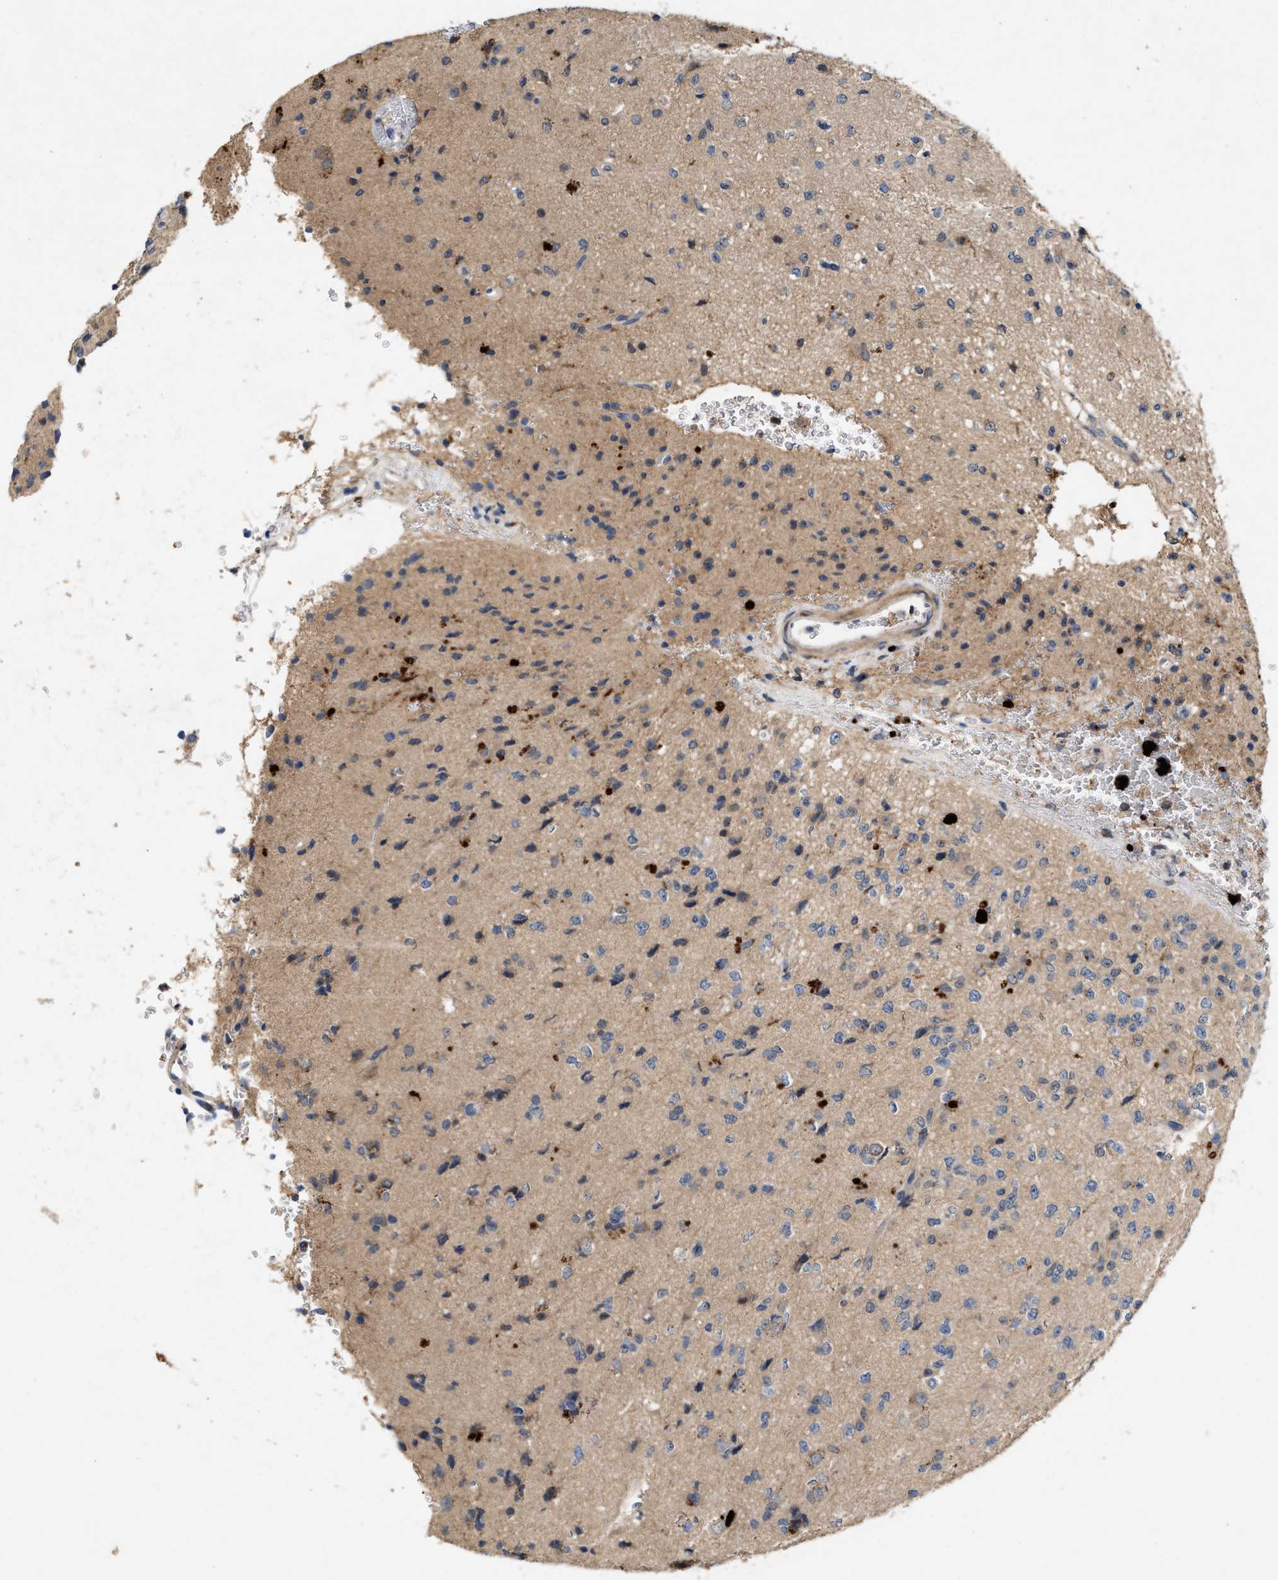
{"staining": {"intensity": "negative", "quantity": "none", "location": "none"}, "tissue": "glioma", "cell_type": "Tumor cells", "image_type": "cancer", "snomed": [{"axis": "morphology", "description": "Glioma, malignant, High grade"}, {"axis": "topography", "description": "pancreas cauda"}], "caption": "IHC histopathology image of neoplastic tissue: glioma stained with DAB (3,3'-diaminobenzidine) exhibits no significant protein positivity in tumor cells.", "gene": "LPAR2", "patient": {"sex": "male", "age": 60}}